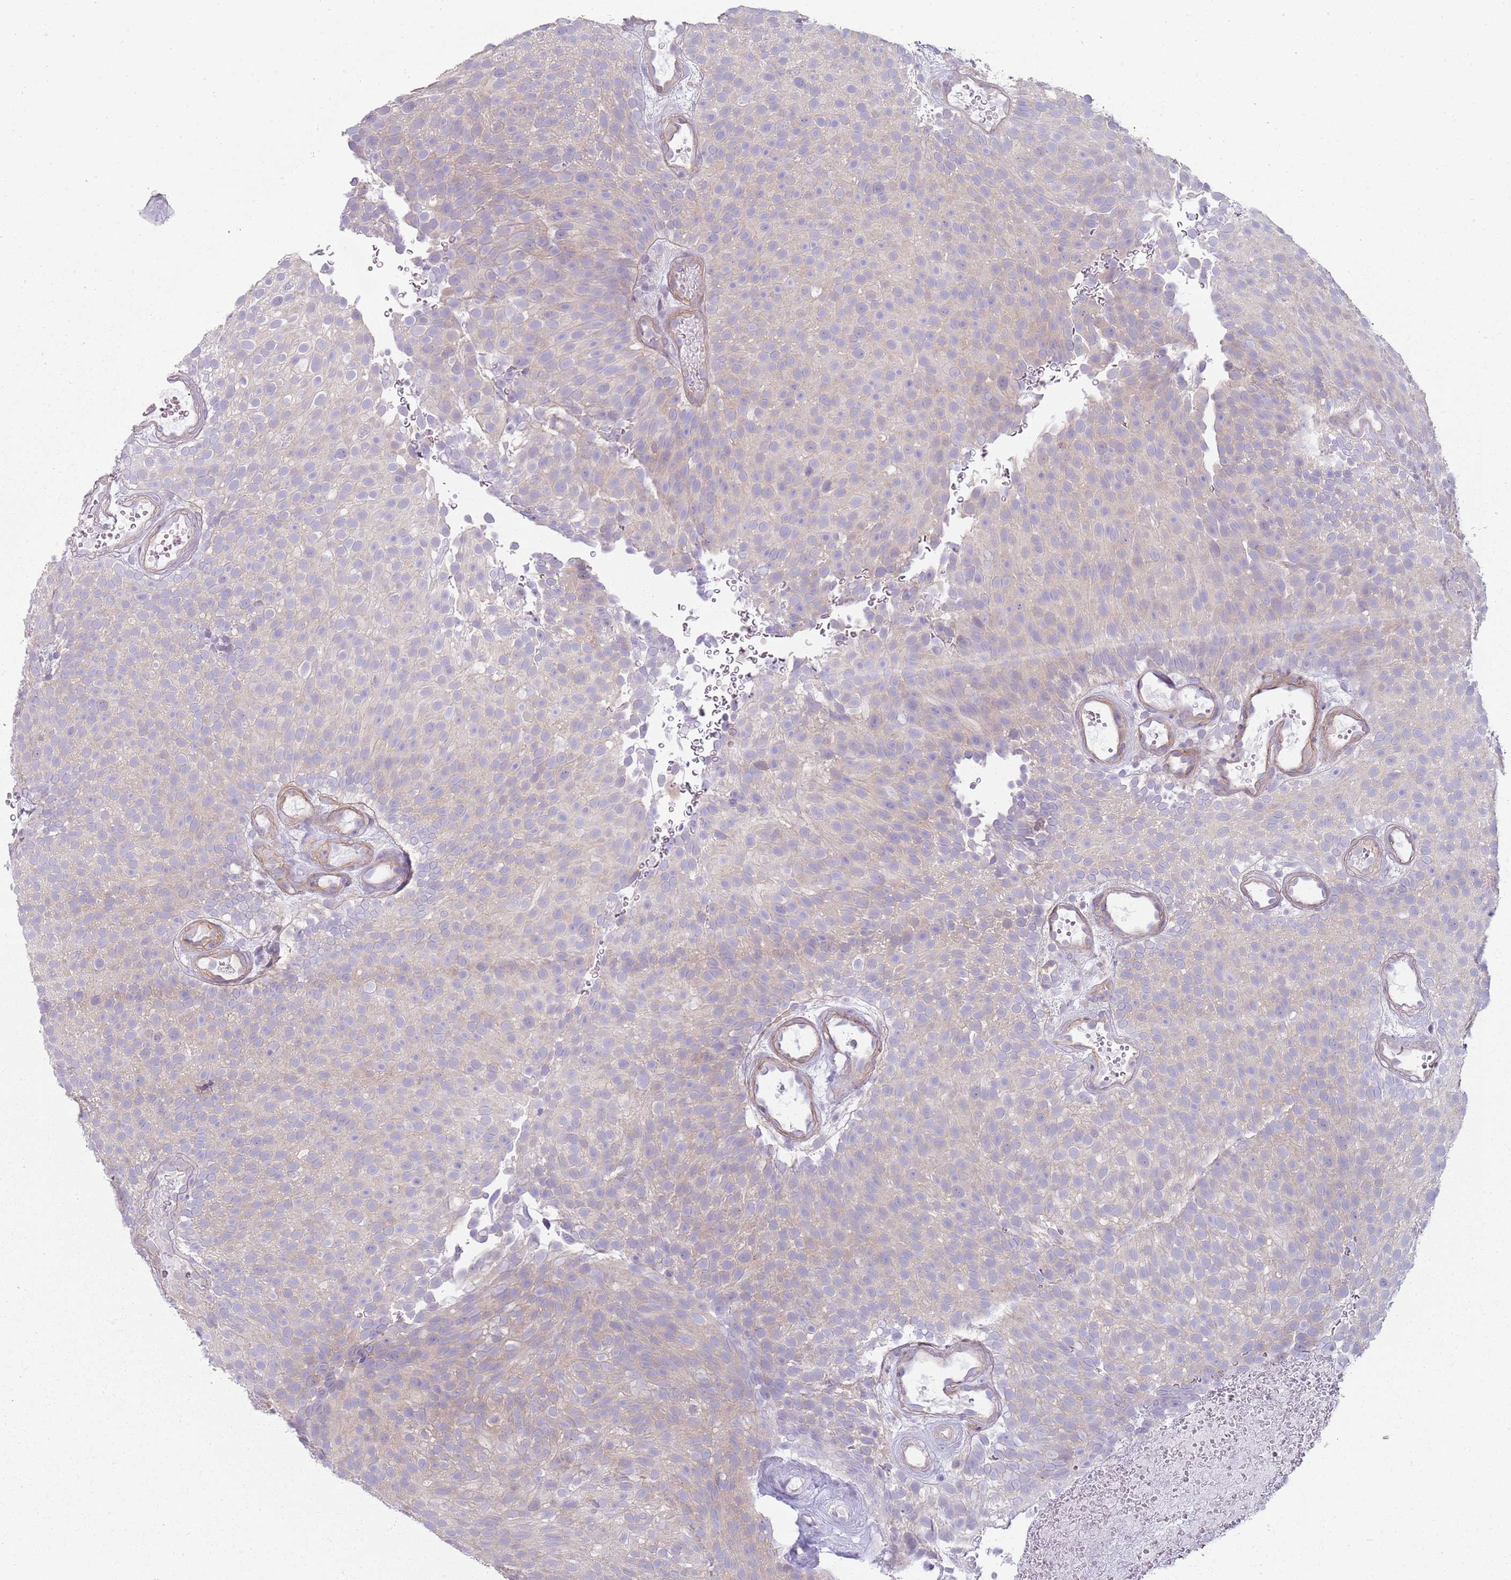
{"staining": {"intensity": "negative", "quantity": "none", "location": "none"}, "tissue": "urothelial cancer", "cell_type": "Tumor cells", "image_type": "cancer", "snomed": [{"axis": "morphology", "description": "Urothelial carcinoma, Low grade"}, {"axis": "topography", "description": "Urinary bladder"}], "caption": "This micrograph is of low-grade urothelial carcinoma stained with immunohistochemistry (IHC) to label a protein in brown with the nuclei are counter-stained blue. There is no staining in tumor cells.", "gene": "SLC26A6", "patient": {"sex": "male", "age": 78}}